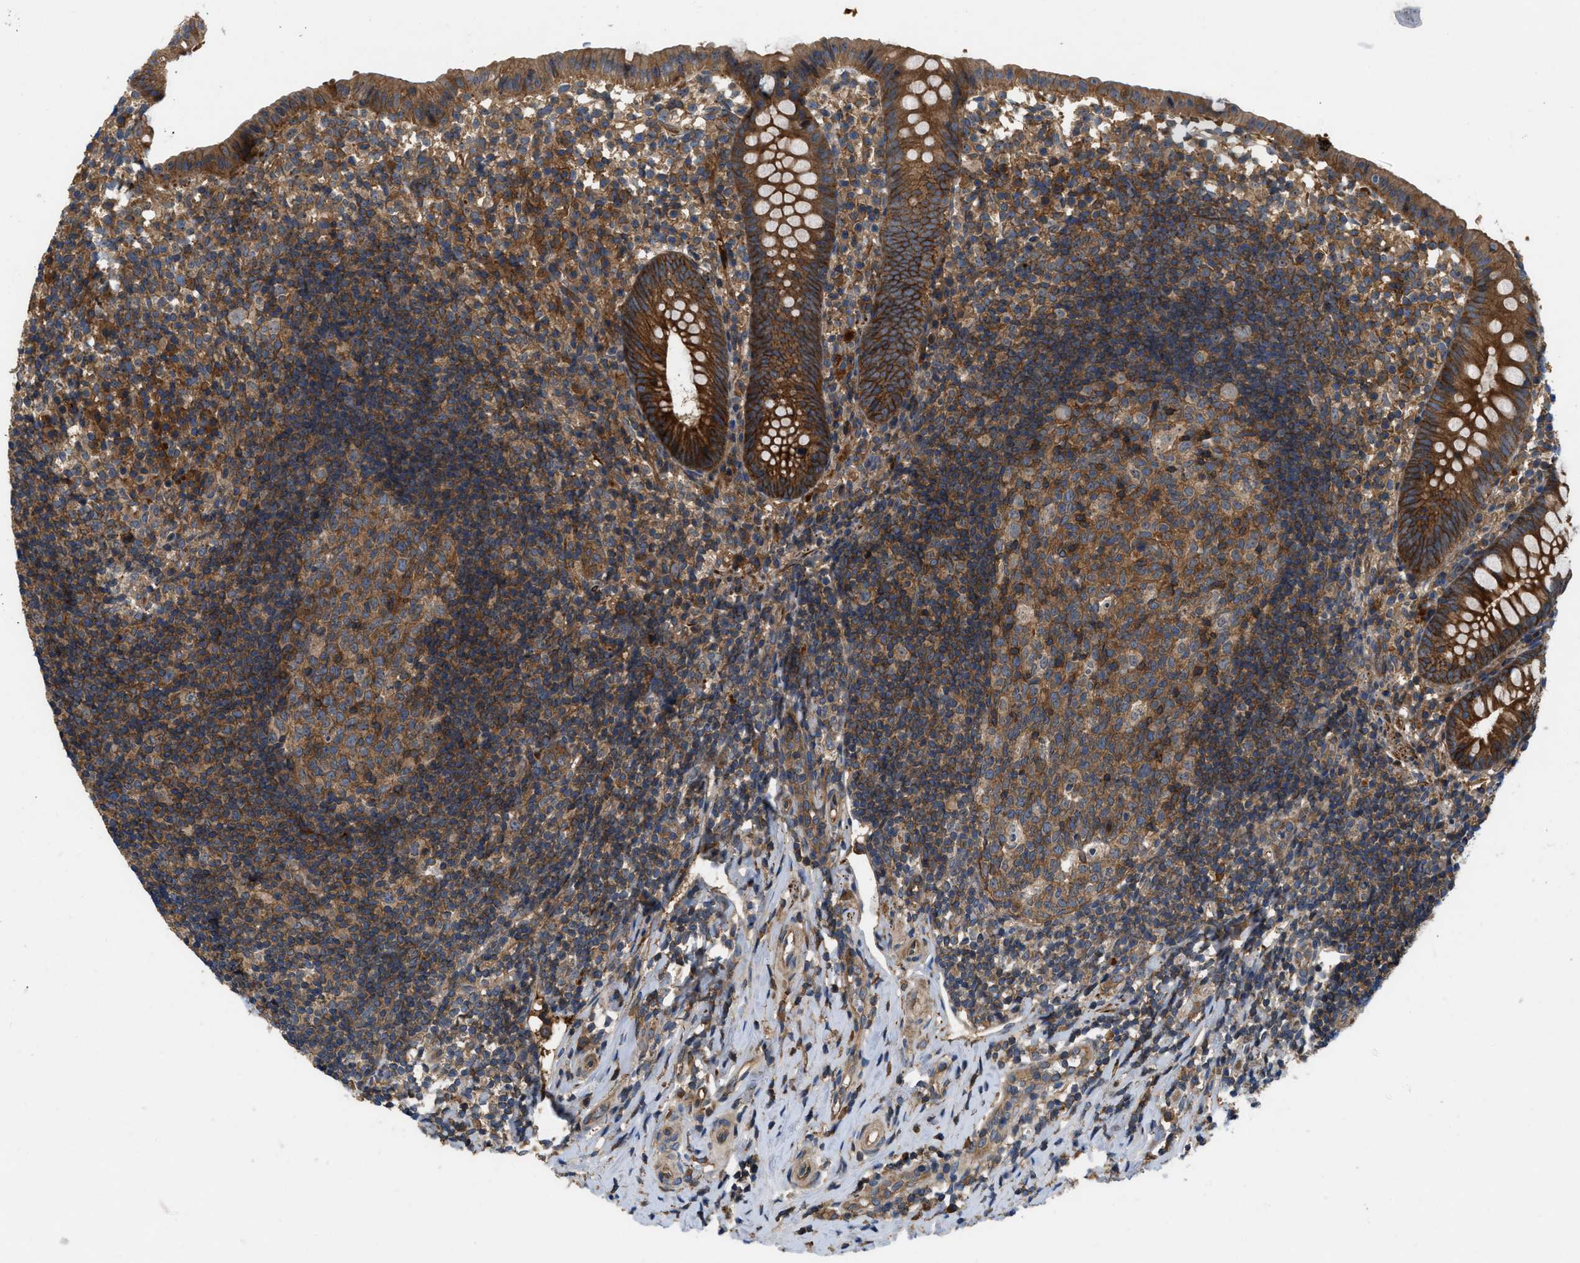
{"staining": {"intensity": "moderate", "quantity": ">75%", "location": "cytoplasmic/membranous"}, "tissue": "appendix", "cell_type": "Glandular cells", "image_type": "normal", "snomed": [{"axis": "morphology", "description": "Normal tissue, NOS"}, {"axis": "topography", "description": "Appendix"}], "caption": "Protein expression analysis of unremarkable human appendix reveals moderate cytoplasmic/membranous staining in approximately >75% of glandular cells.", "gene": "CNNM3", "patient": {"sex": "female", "age": 20}}